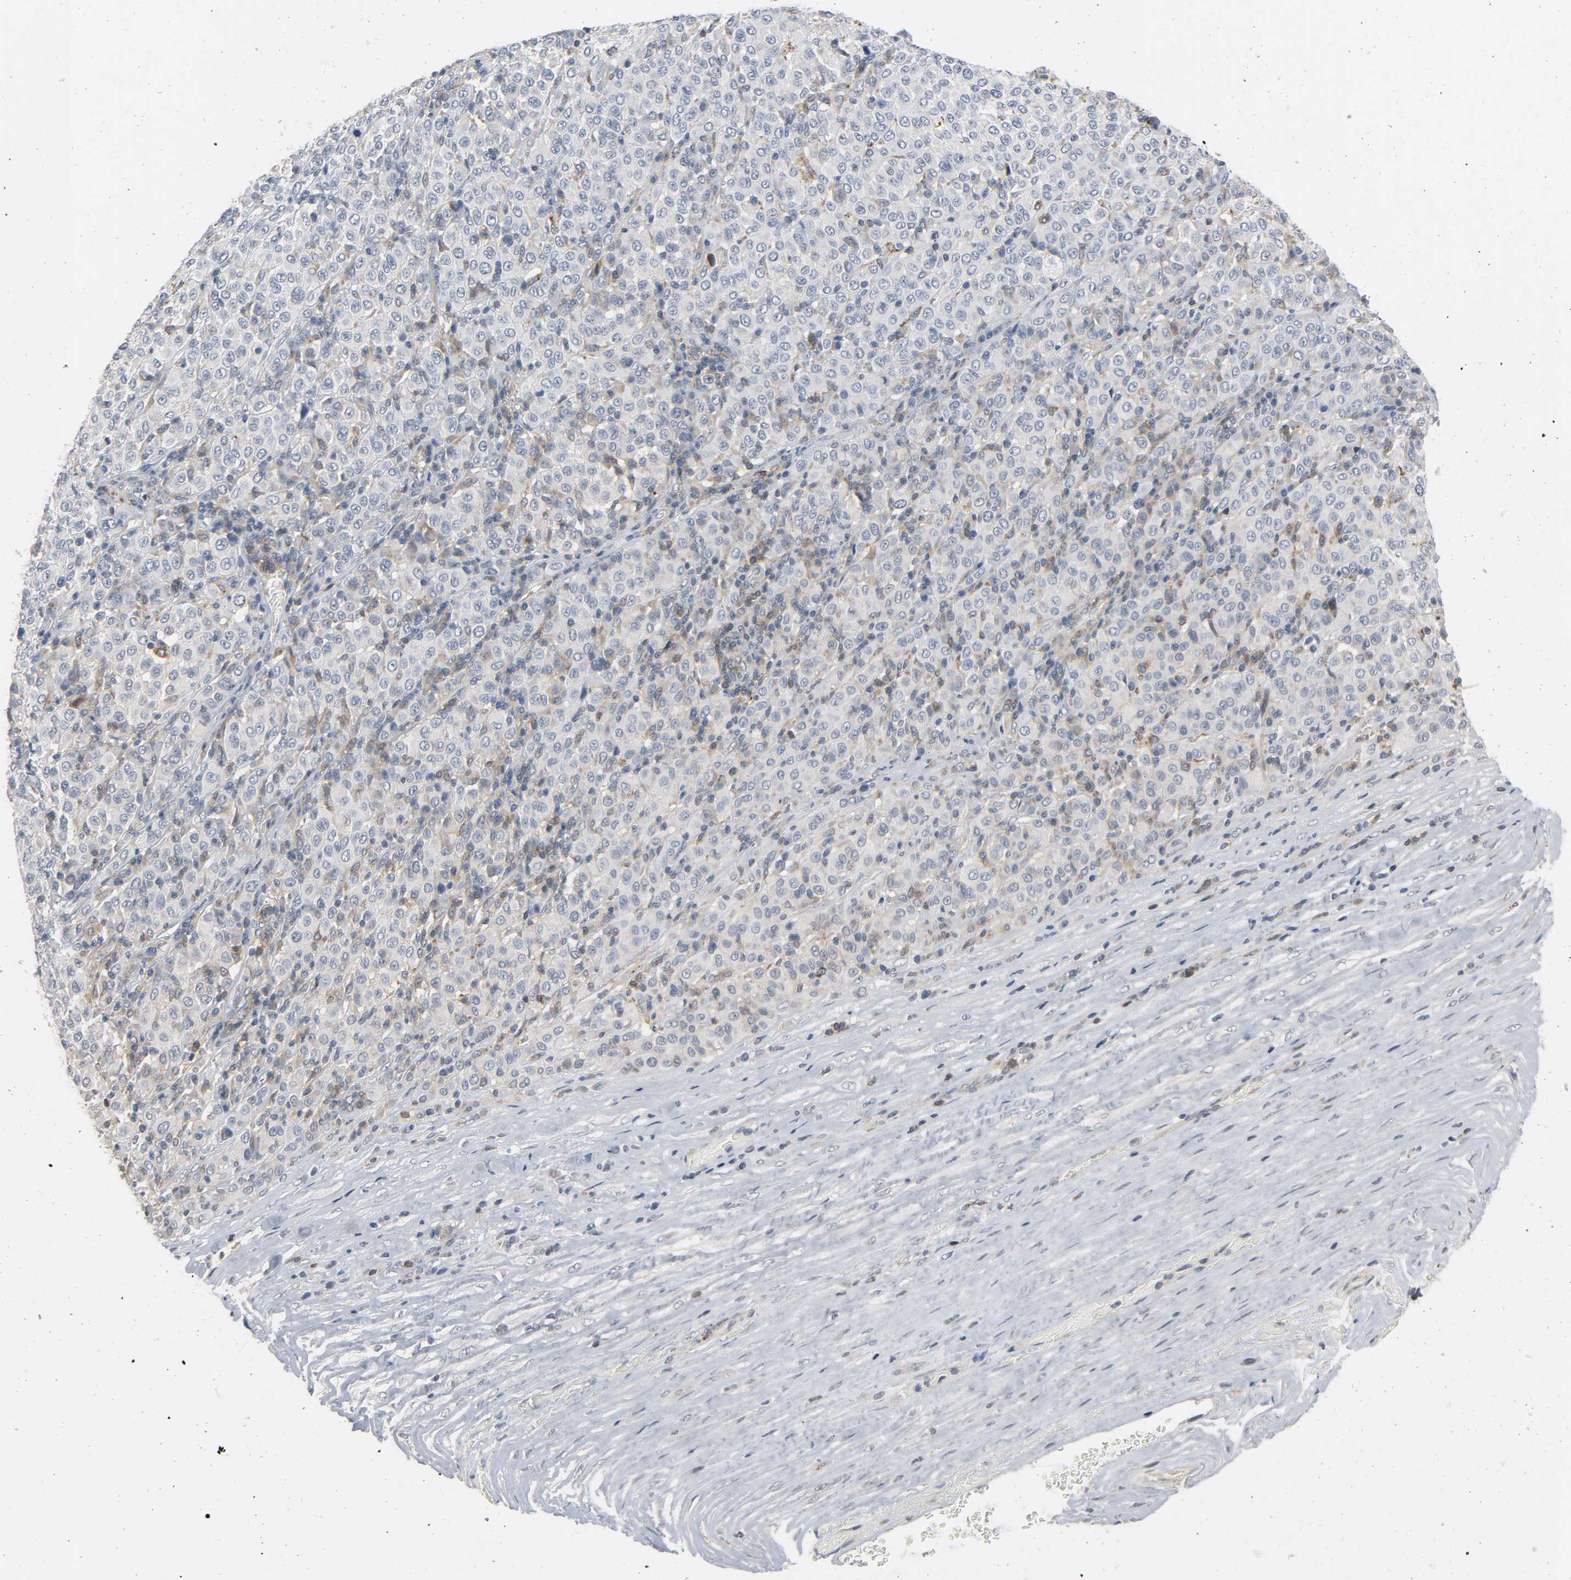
{"staining": {"intensity": "negative", "quantity": "none", "location": "none"}, "tissue": "melanoma", "cell_type": "Tumor cells", "image_type": "cancer", "snomed": [{"axis": "morphology", "description": "Malignant melanoma, Metastatic site"}, {"axis": "topography", "description": "Pancreas"}], "caption": "DAB immunohistochemical staining of human malignant melanoma (metastatic site) demonstrates no significant expression in tumor cells.", "gene": "CD4", "patient": {"sex": "female", "age": 30}}